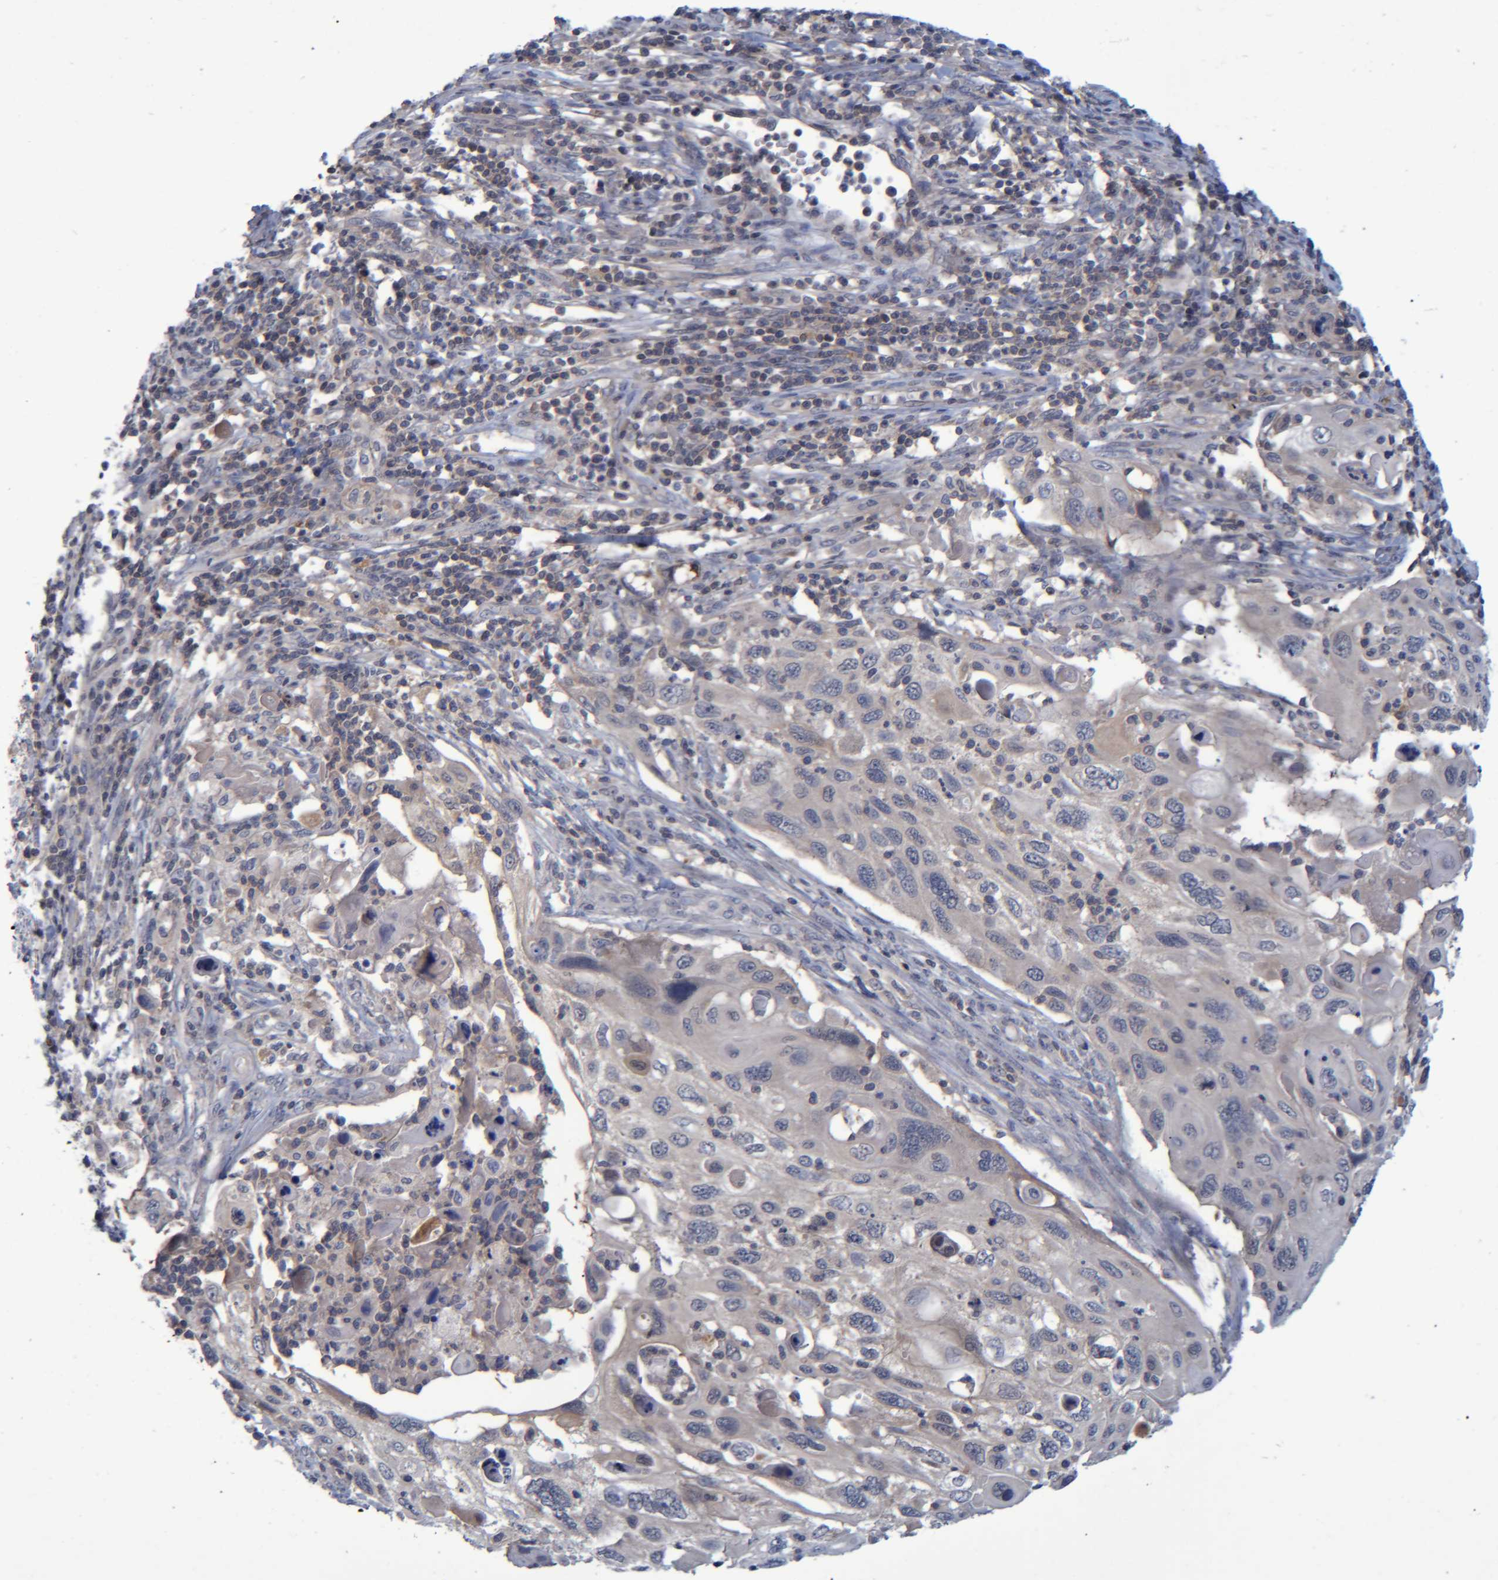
{"staining": {"intensity": "negative", "quantity": "none", "location": "none"}, "tissue": "cervical cancer", "cell_type": "Tumor cells", "image_type": "cancer", "snomed": [{"axis": "morphology", "description": "Squamous cell carcinoma, NOS"}, {"axis": "topography", "description": "Cervix"}], "caption": "Immunohistochemical staining of squamous cell carcinoma (cervical) reveals no significant expression in tumor cells.", "gene": "PCYT2", "patient": {"sex": "female", "age": 70}}